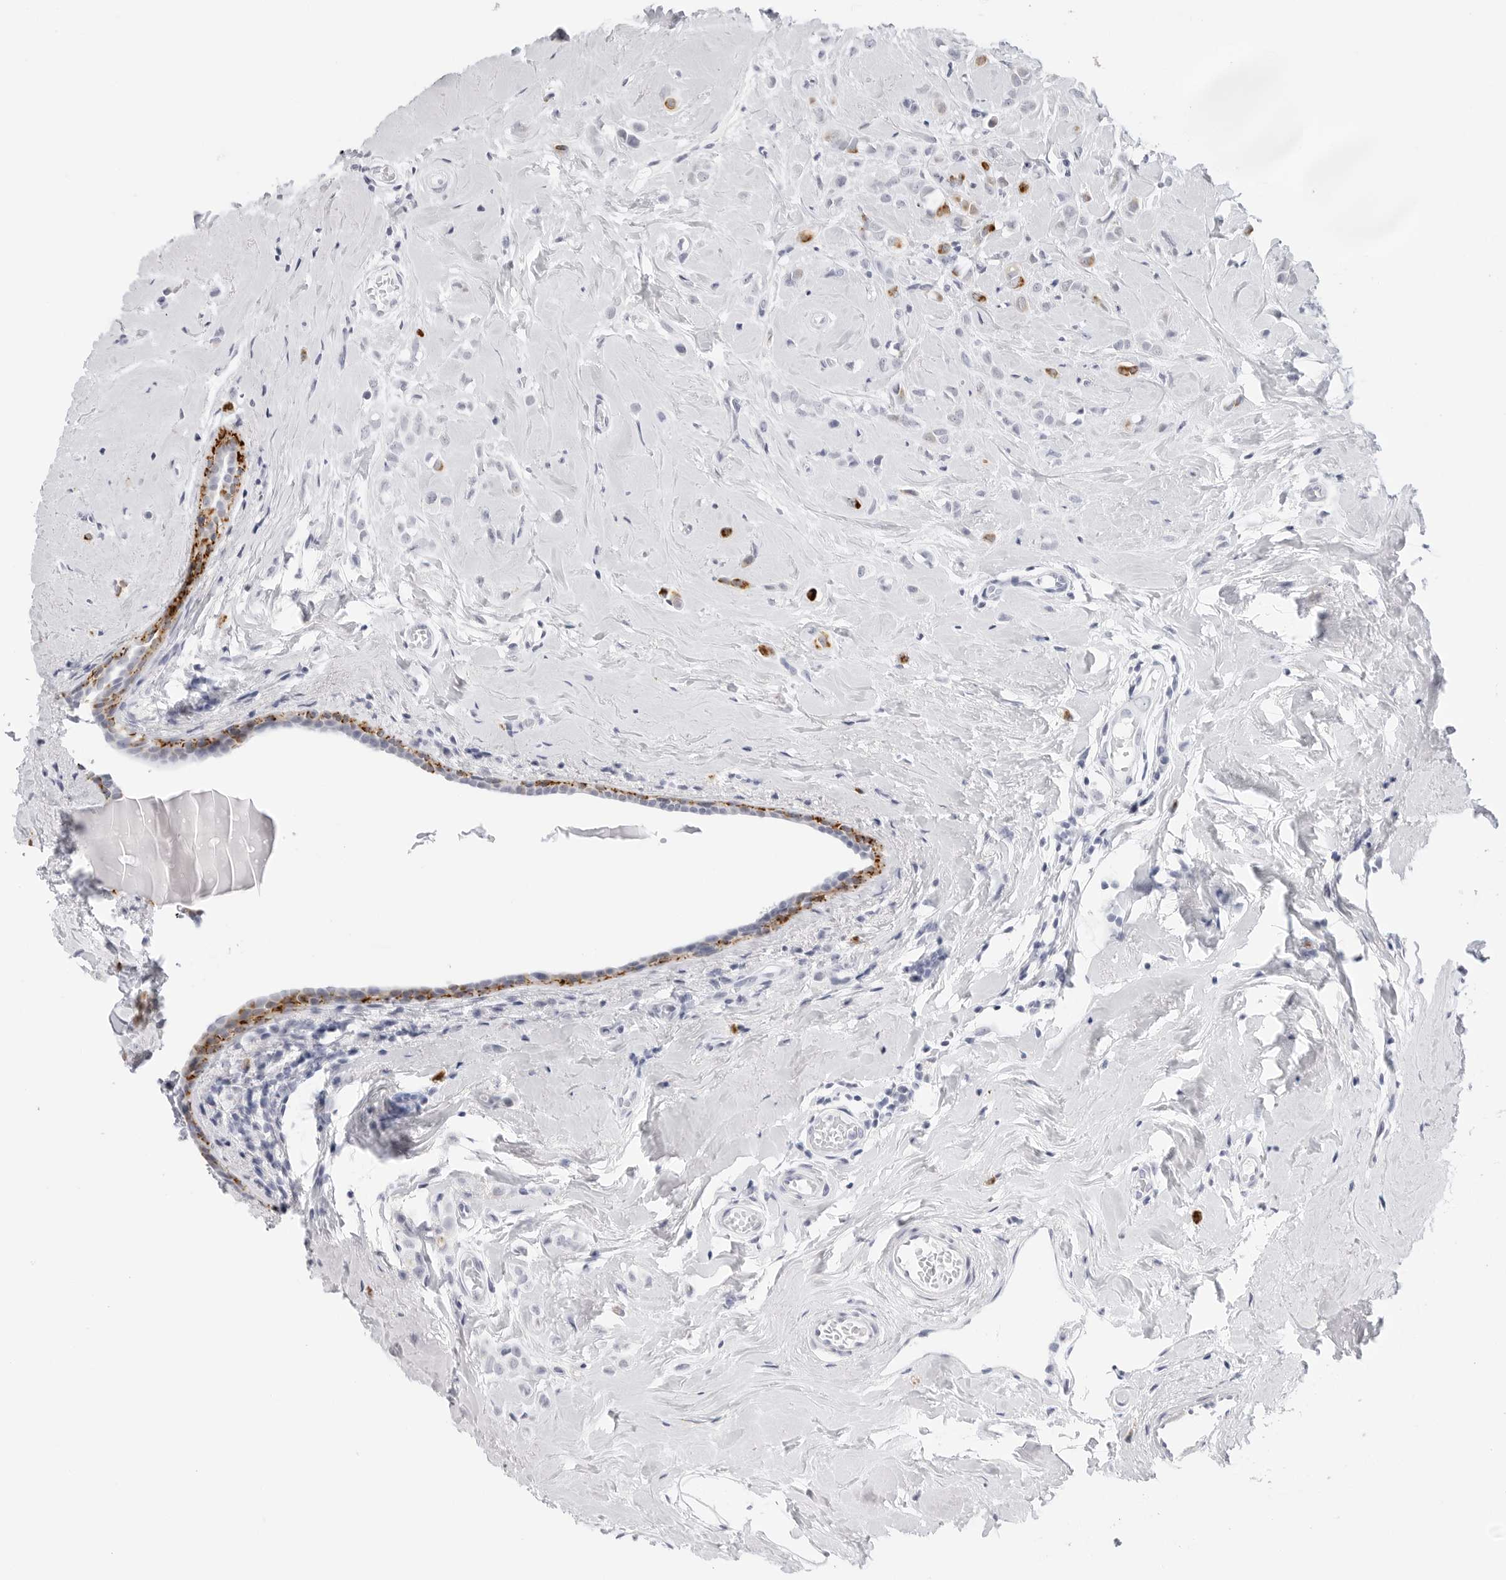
{"staining": {"intensity": "negative", "quantity": "none", "location": "none"}, "tissue": "breast cancer", "cell_type": "Tumor cells", "image_type": "cancer", "snomed": [{"axis": "morphology", "description": "Lobular carcinoma"}, {"axis": "topography", "description": "Breast"}], "caption": "IHC of breast cancer demonstrates no positivity in tumor cells.", "gene": "HSPB7", "patient": {"sex": "female", "age": 47}}